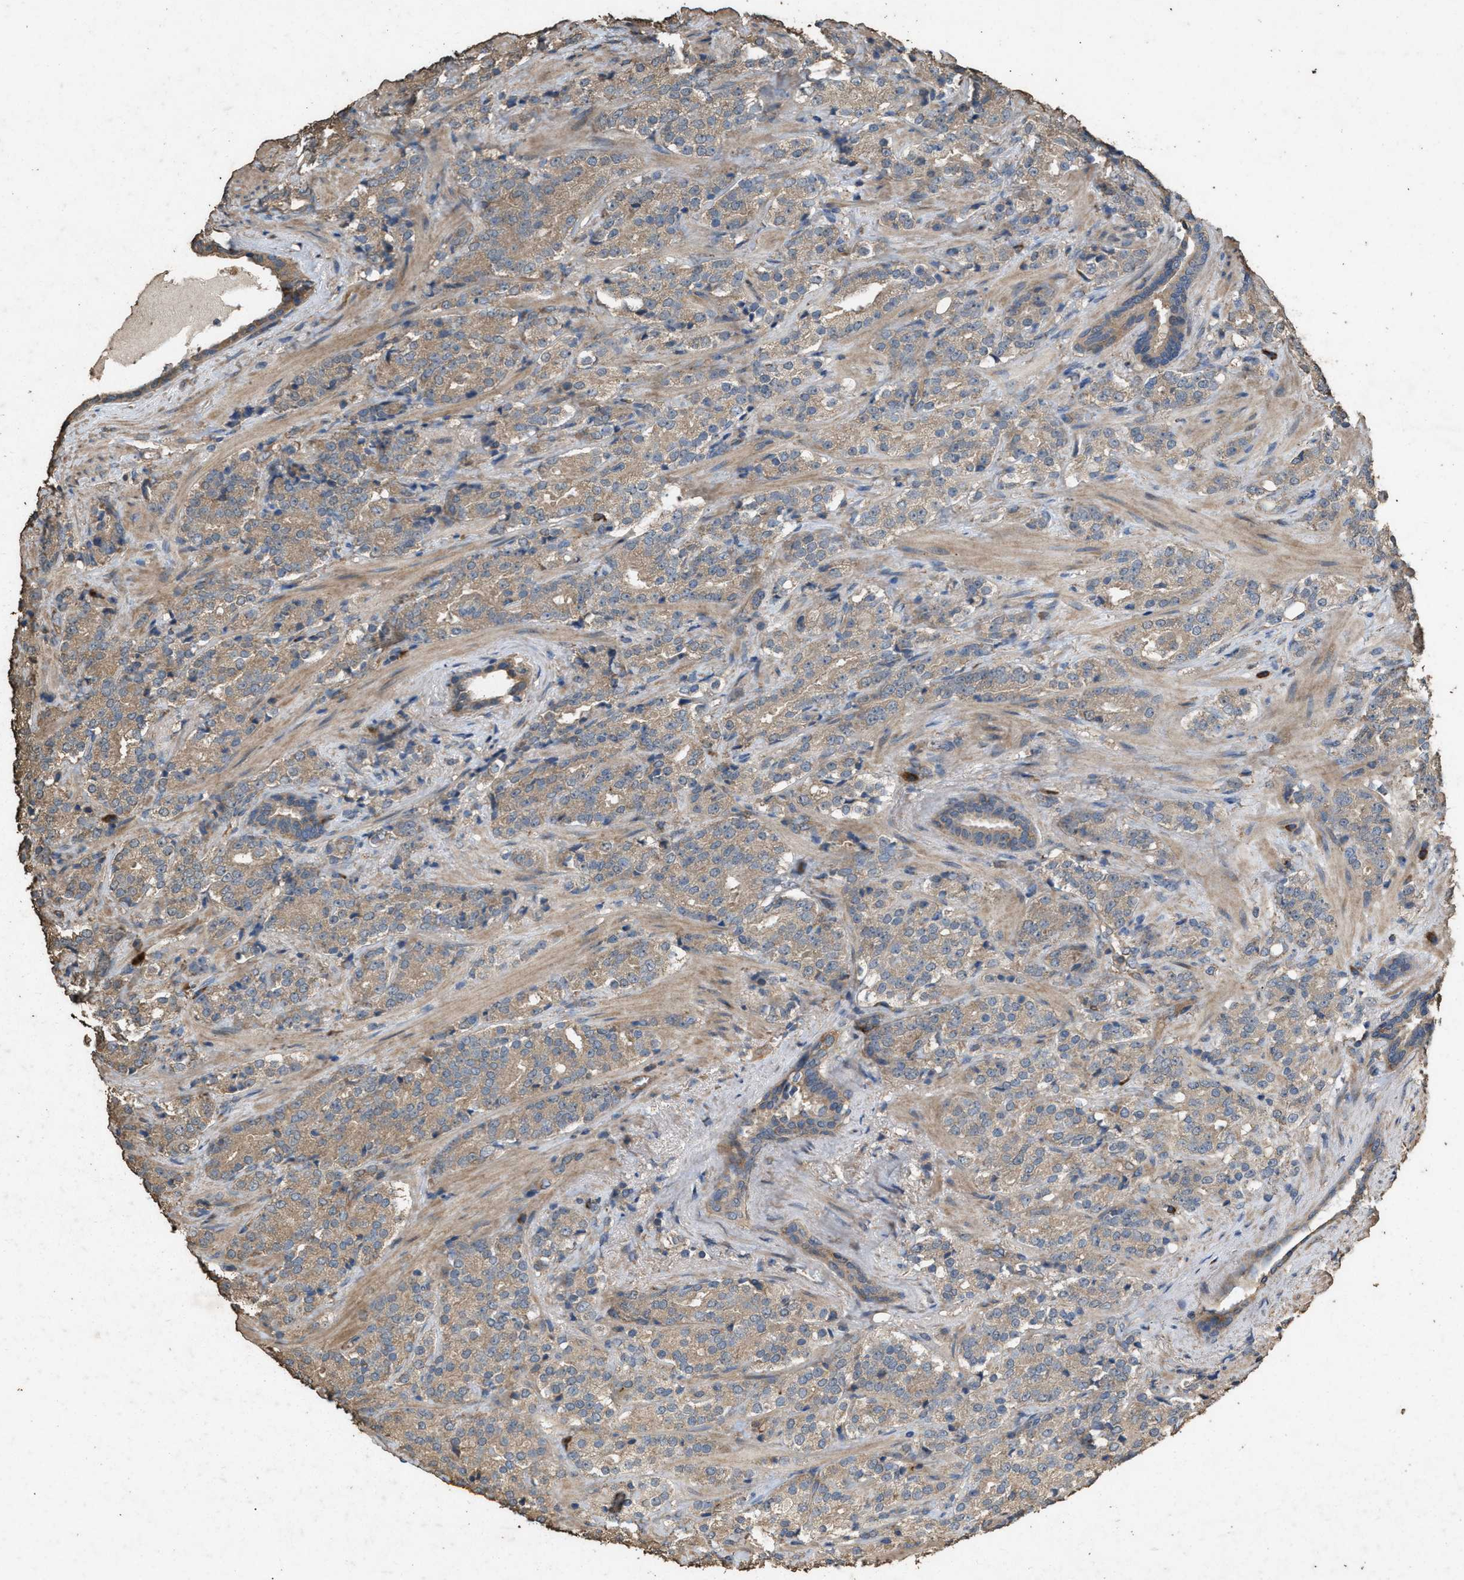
{"staining": {"intensity": "weak", "quantity": "25%-75%", "location": "cytoplasmic/membranous"}, "tissue": "prostate cancer", "cell_type": "Tumor cells", "image_type": "cancer", "snomed": [{"axis": "morphology", "description": "Adenocarcinoma, High grade"}, {"axis": "topography", "description": "Prostate"}], "caption": "Adenocarcinoma (high-grade) (prostate) was stained to show a protein in brown. There is low levels of weak cytoplasmic/membranous staining in about 25%-75% of tumor cells.", "gene": "DCAF7", "patient": {"sex": "male", "age": 71}}